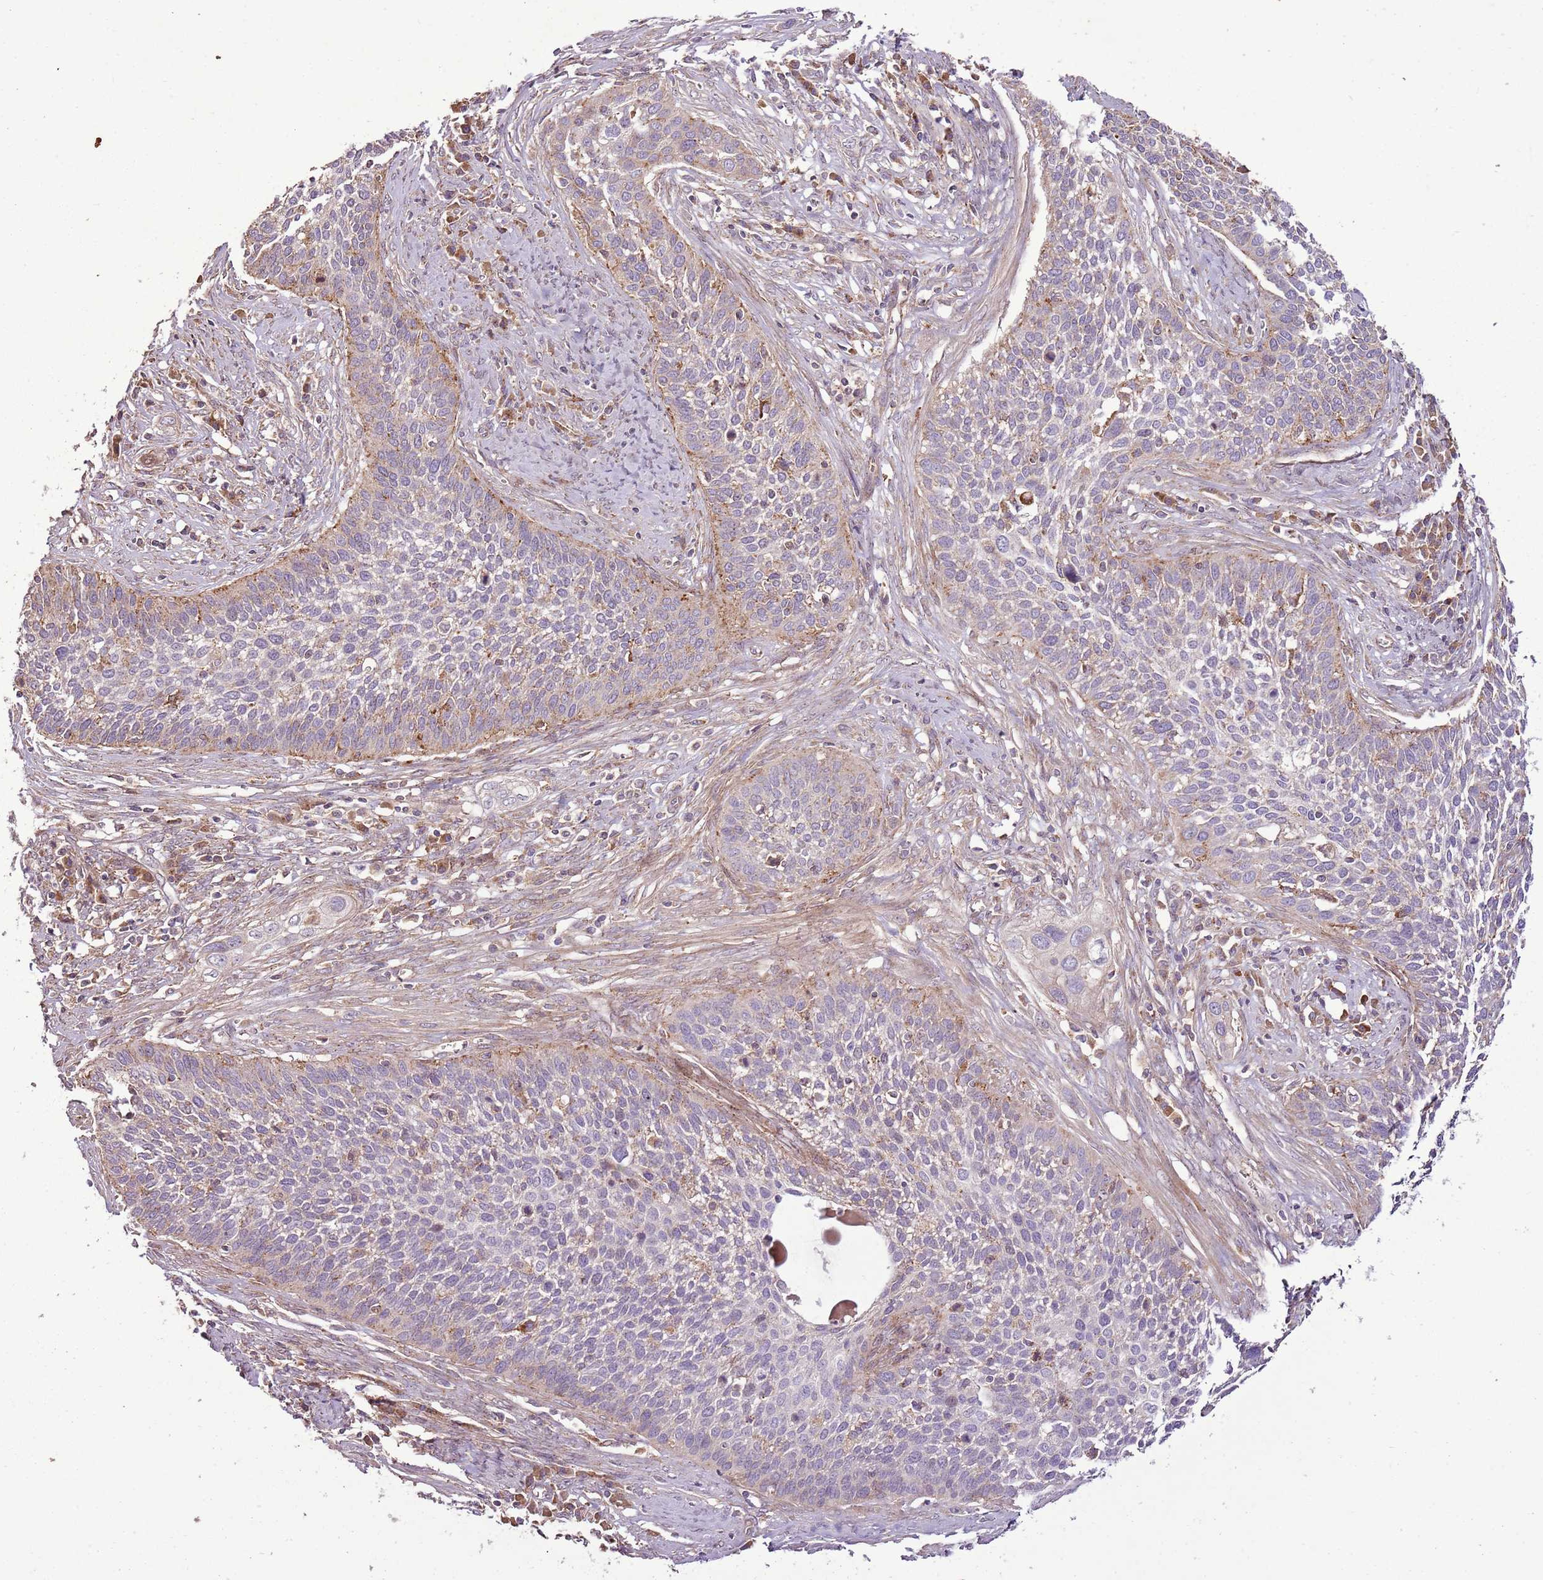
{"staining": {"intensity": "weak", "quantity": "<25%", "location": "cytoplasmic/membranous"}, "tissue": "cervical cancer", "cell_type": "Tumor cells", "image_type": "cancer", "snomed": [{"axis": "morphology", "description": "Squamous cell carcinoma, NOS"}, {"axis": "topography", "description": "Cervix"}], "caption": "IHC of human cervical cancer (squamous cell carcinoma) exhibits no staining in tumor cells.", "gene": "ANKRD24", "patient": {"sex": "female", "age": 34}}